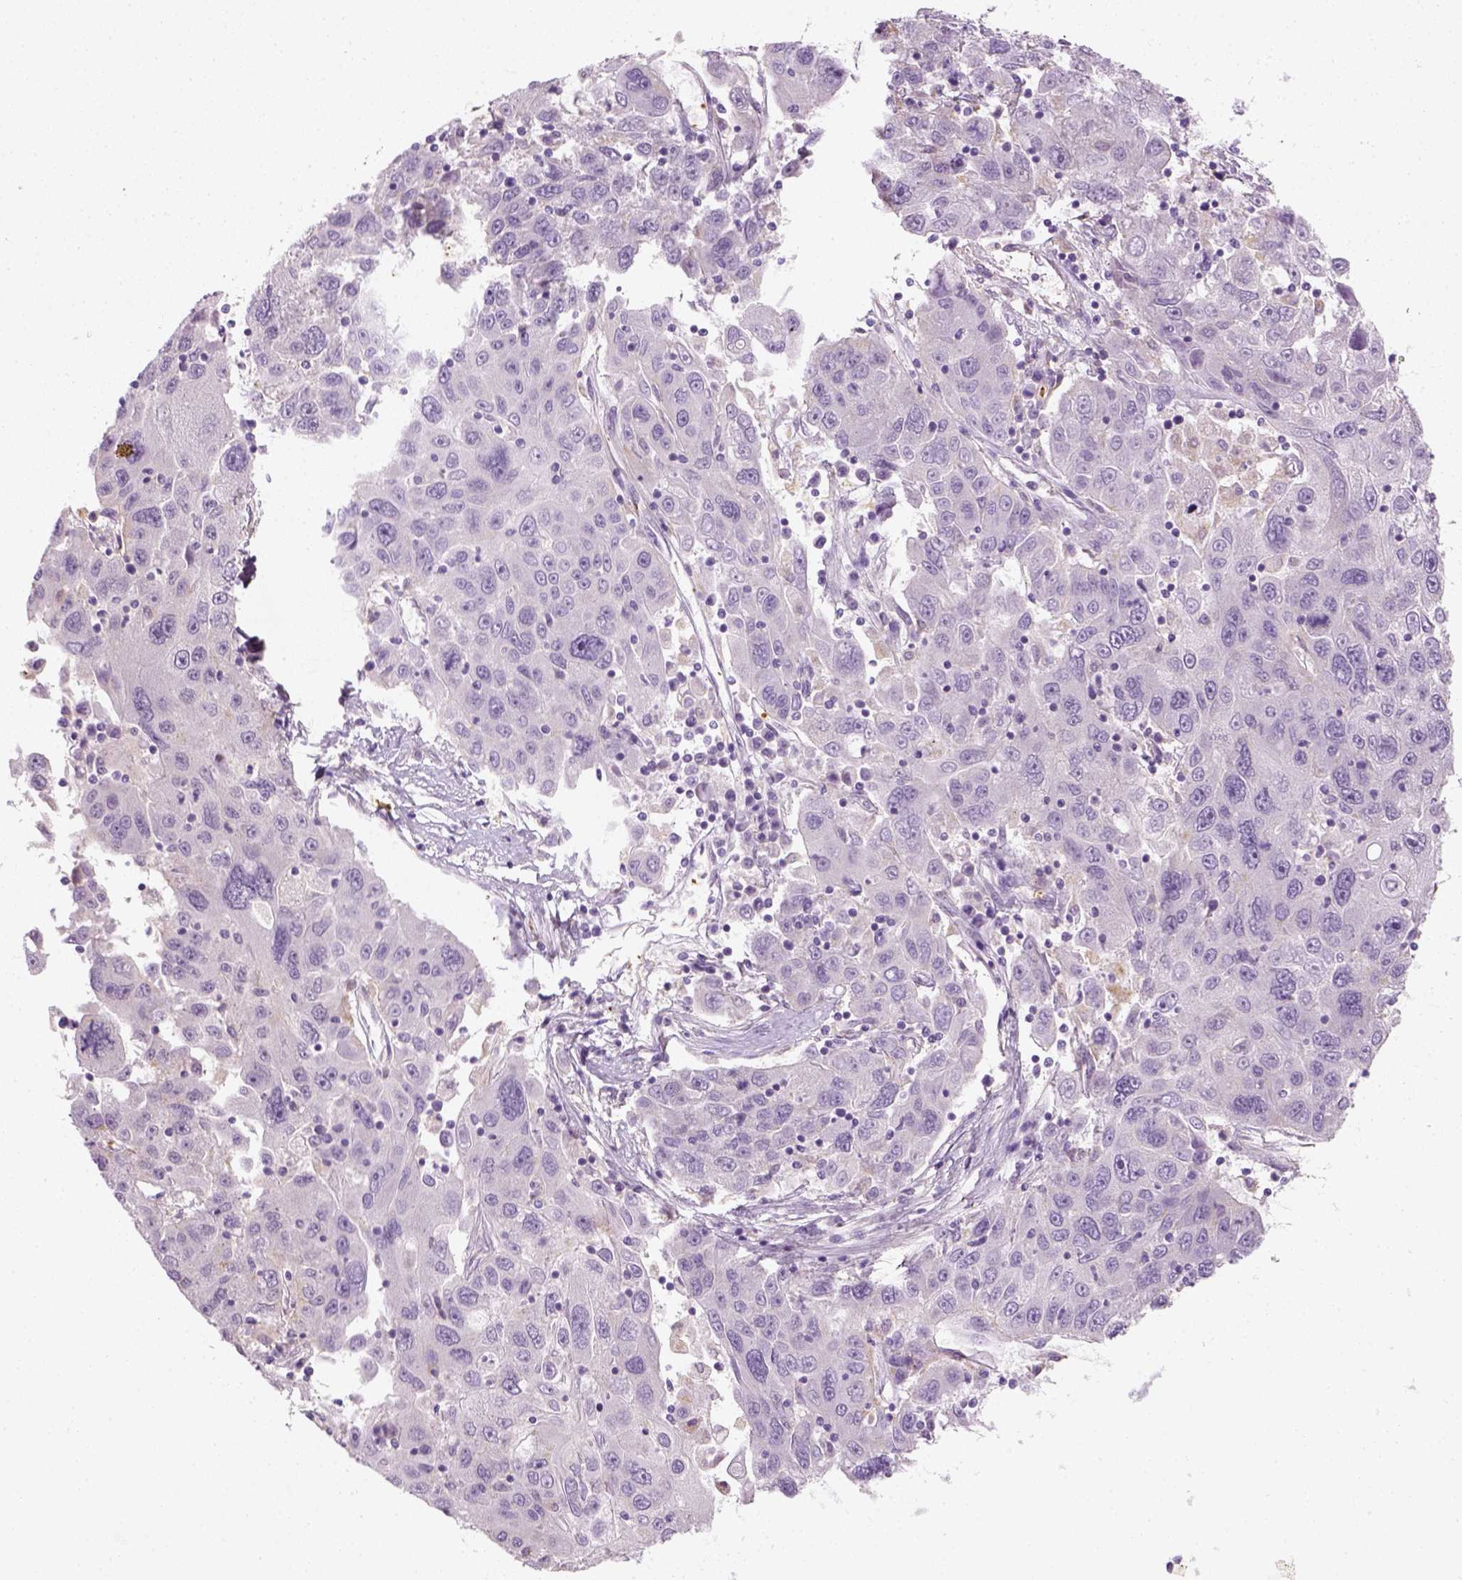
{"staining": {"intensity": "negative", "quantity": "none", "location": "none"}, "tissue": "stomach cancer", "cell_type": "Tumor cells", "image_type": "cancer", "snomed": [{"axis": "morphology", "description": "Adenocarcinoma, NOS"}, {"axis": "topography", "description": "Stomach"}], "caption": "Immunohistochemistry (IHC) of stomach adenocarcinoma reveals no expression in tumor cells. (DAB (3,3'-diaminobenzidine) immunohistochemistry, high magnification).", "gene": "FAM163B", "patient": {"sex": "male", "age": 56}}